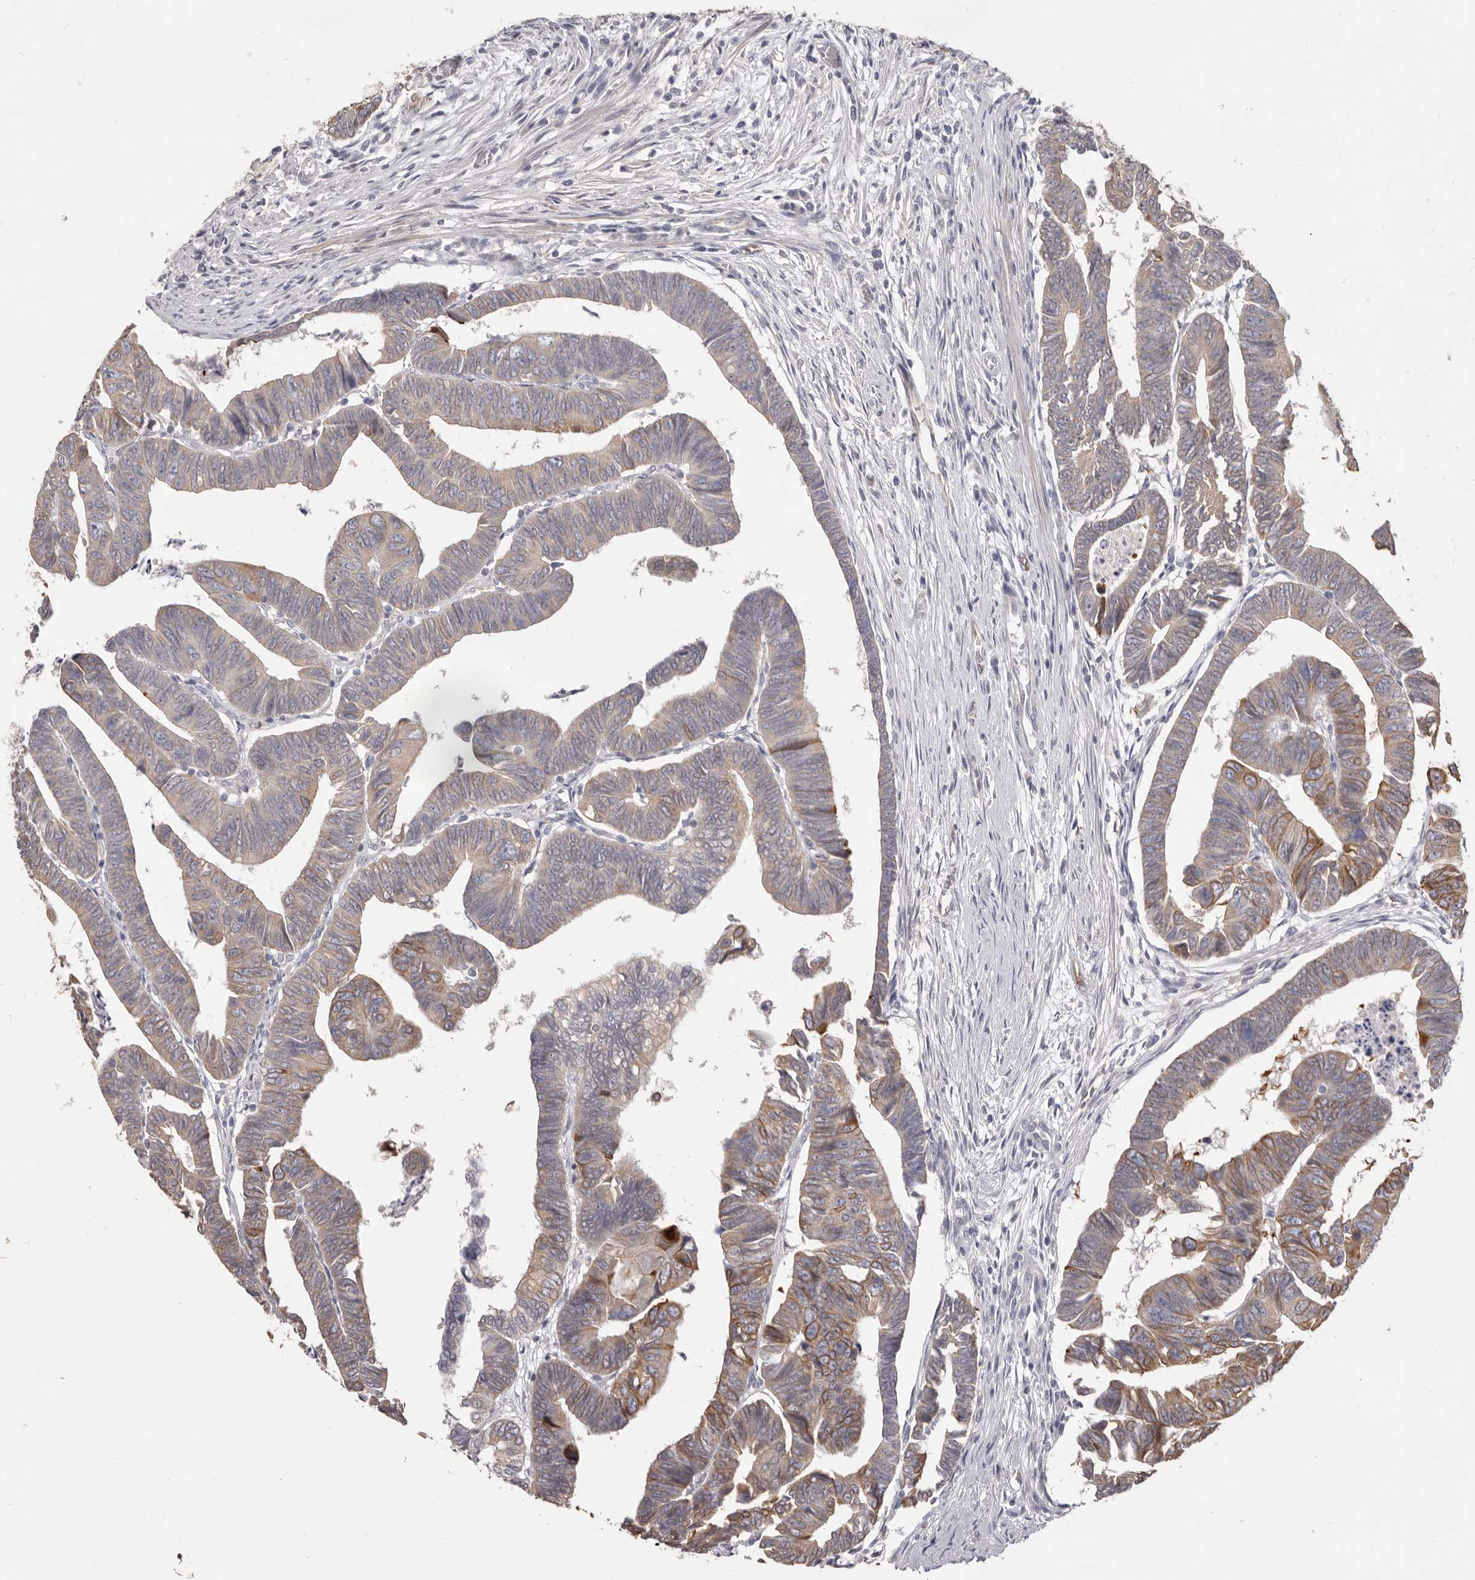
{"staining": {"intensity": "moderate", "quantity": "25%-75%", "location": "cytoplasmic/membranous"}, "tissue": "colorectal cancer", "cell_type": "Tumor cells", "image_type": "cancer", "snomed": [{"axis": "morphology", "description": "Adenocarcinoma, NOS"}, {"axis": "topography", "description": "Rectum"}], "caption": "High-power microscopy captured an immunohistochemistry image of colorectal cancer (adenocarcinoma), revealing moderate cytoplasmic/membranous staining in about 25%-75% of tumor cells. (IHC, brightfield microscopy, high magnification).", "gene": "ZYG11B", "patient": {"sex": "female", "age": 65}}